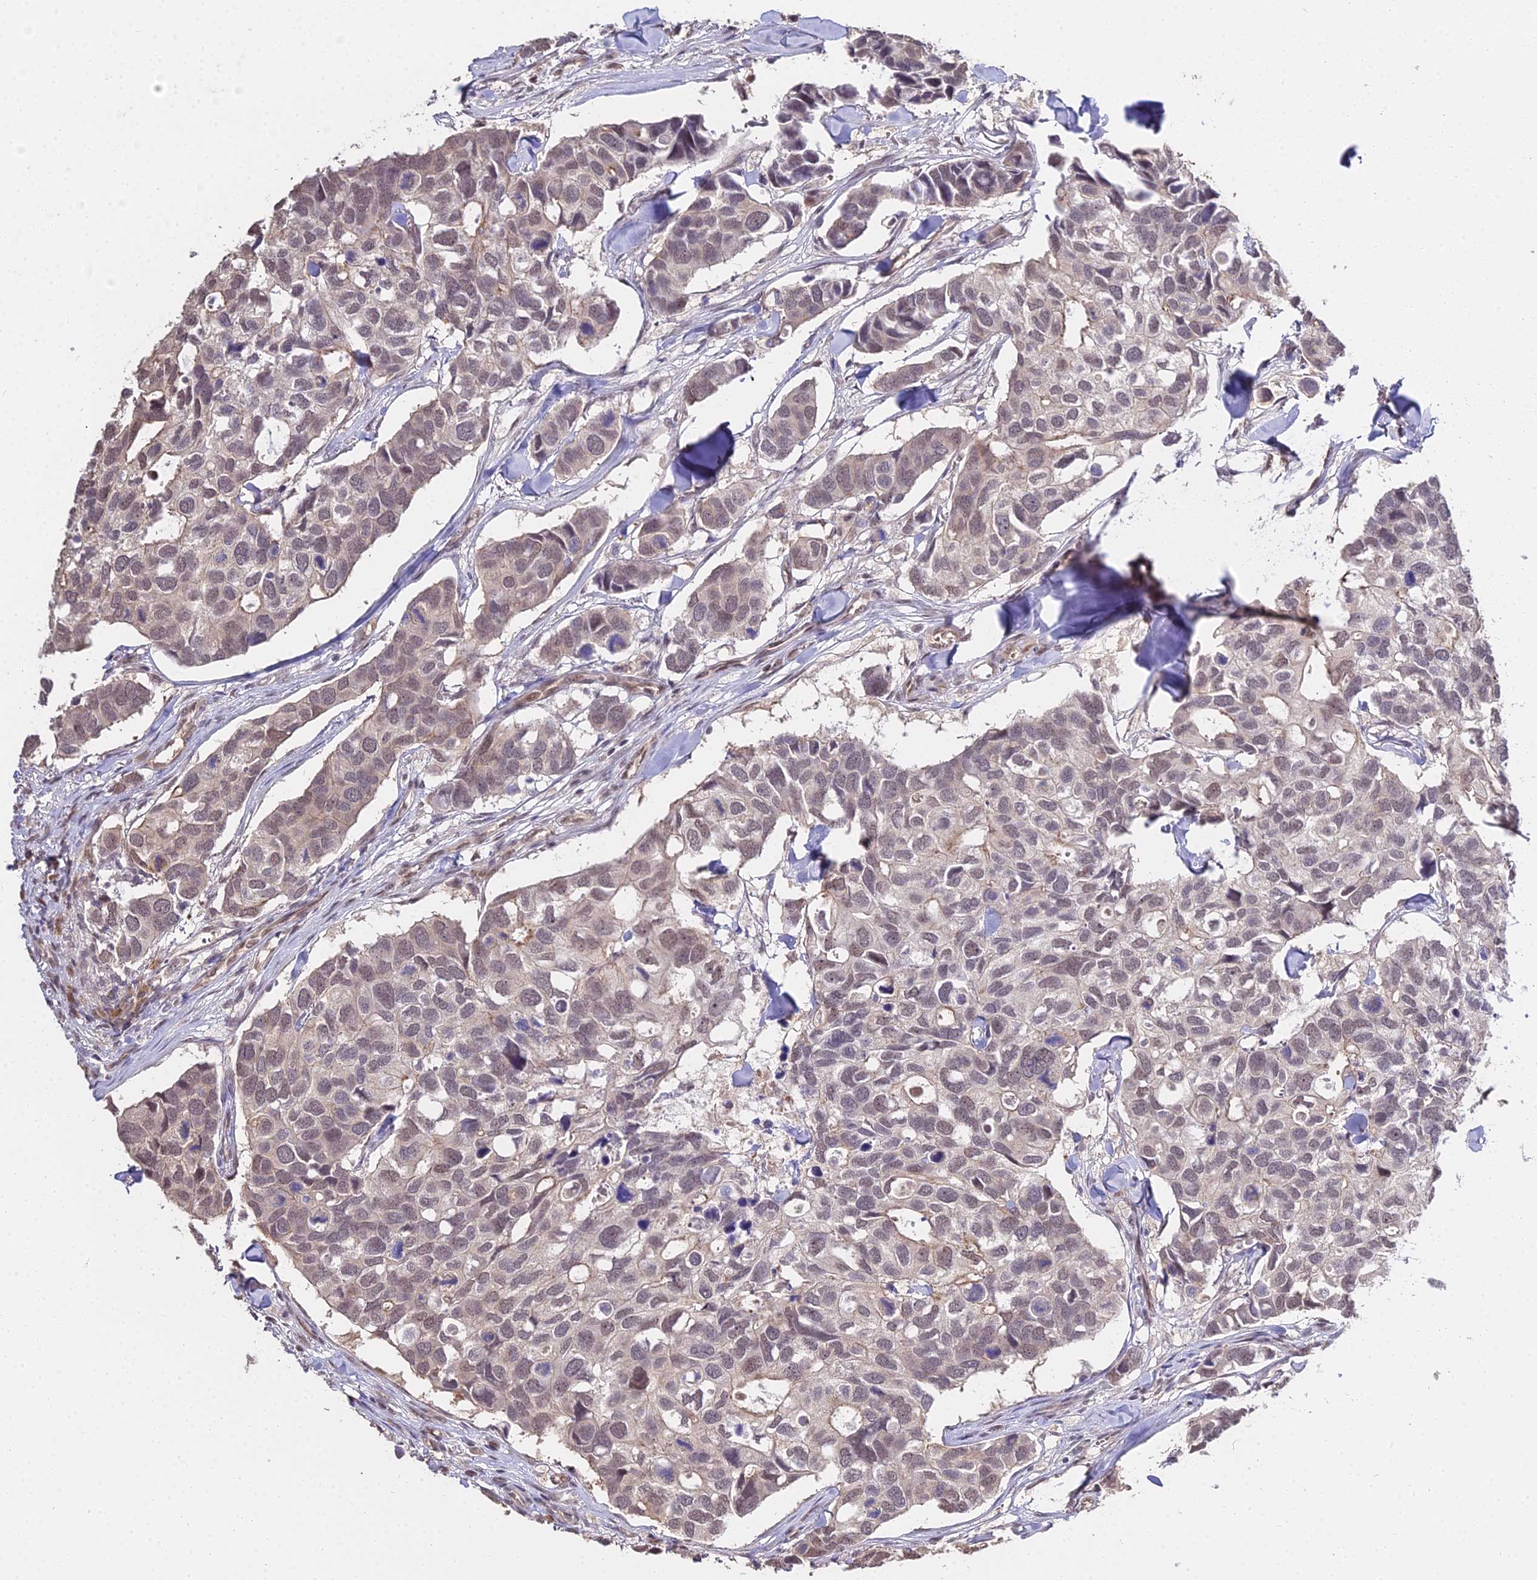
{"staining": {"intensity": "weak", "quantity": "25%-75%", "location": "nuclear"}, "tissue": "breast cancer", "cell_type": "Tumor cells", "image_type": "cancer", "snomed": [{"axis": "morphology", "description": "Duct carcinoma"}, {"axis": "topography", "description": "Breast"}], "caption": "A high-resolution image shows immunohistochemistry (IHC) staining of breast cancer, which exhibits weak nuclear expression in about 25%-75% of tumor cells.", "gene": "ZDBF2", "patient": {"sex": "female", "age": 83}}